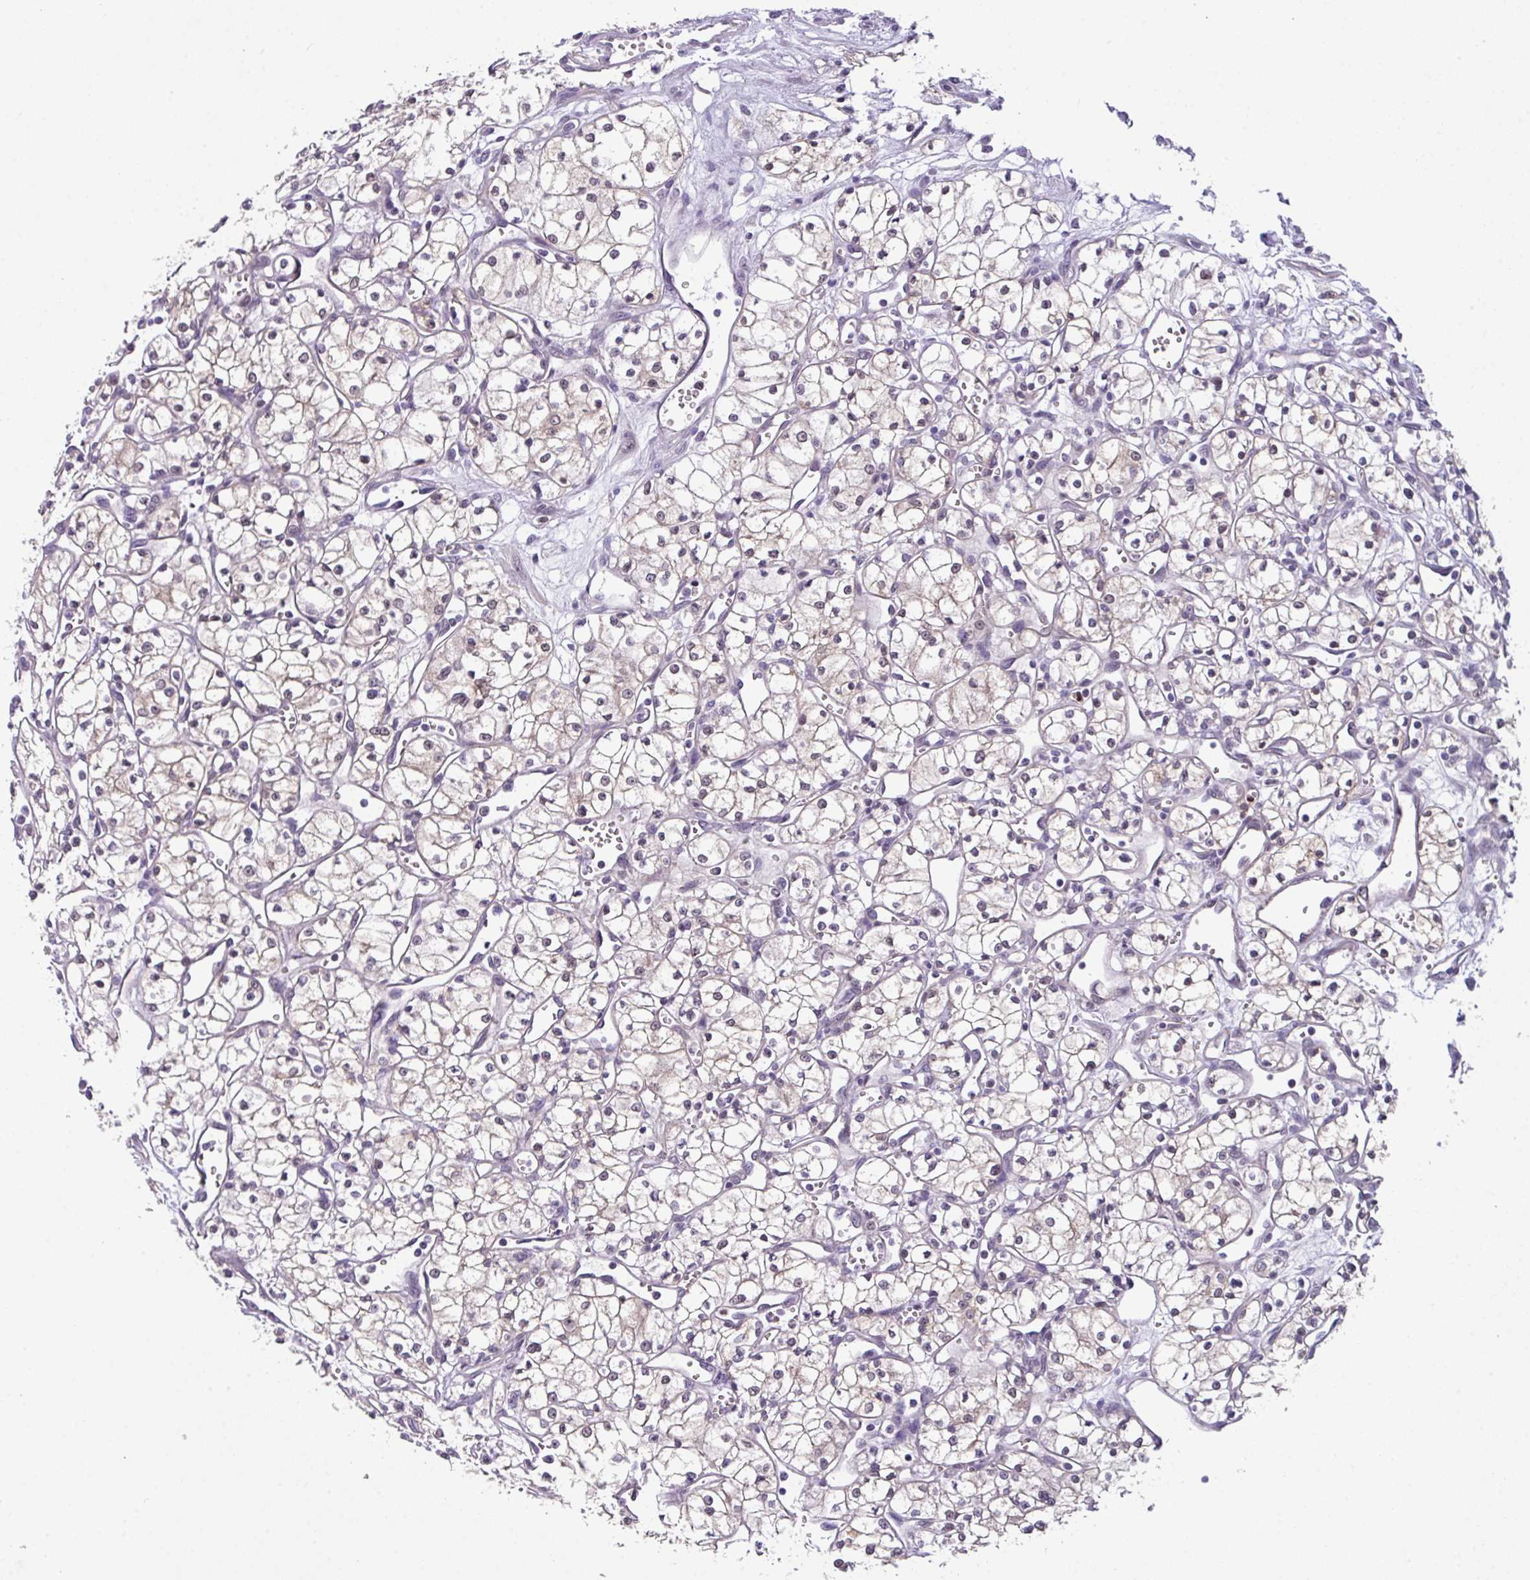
{"staining": {"intensity": "negative", "quantity": "none", "location": "none"}, "tissue": "renal cancer", "cell_type": "Tumor cells", "image_type": "cancer", "snomed": [{"axis": "morphology", "description": "Adenocarcinoma, NOS"}, {"axis": "topography", "description": "Kidney"}], "caption": "Tumor cells show no significant protein staining in renal cancer. The staining was performed using DAB to visualize the protein expression in brown, while the nuclei were stained in blue with hematoxylin (Magnification: 20x).", "gene": "ZFP3", "patient": {"sex": "male", "age": 59}}